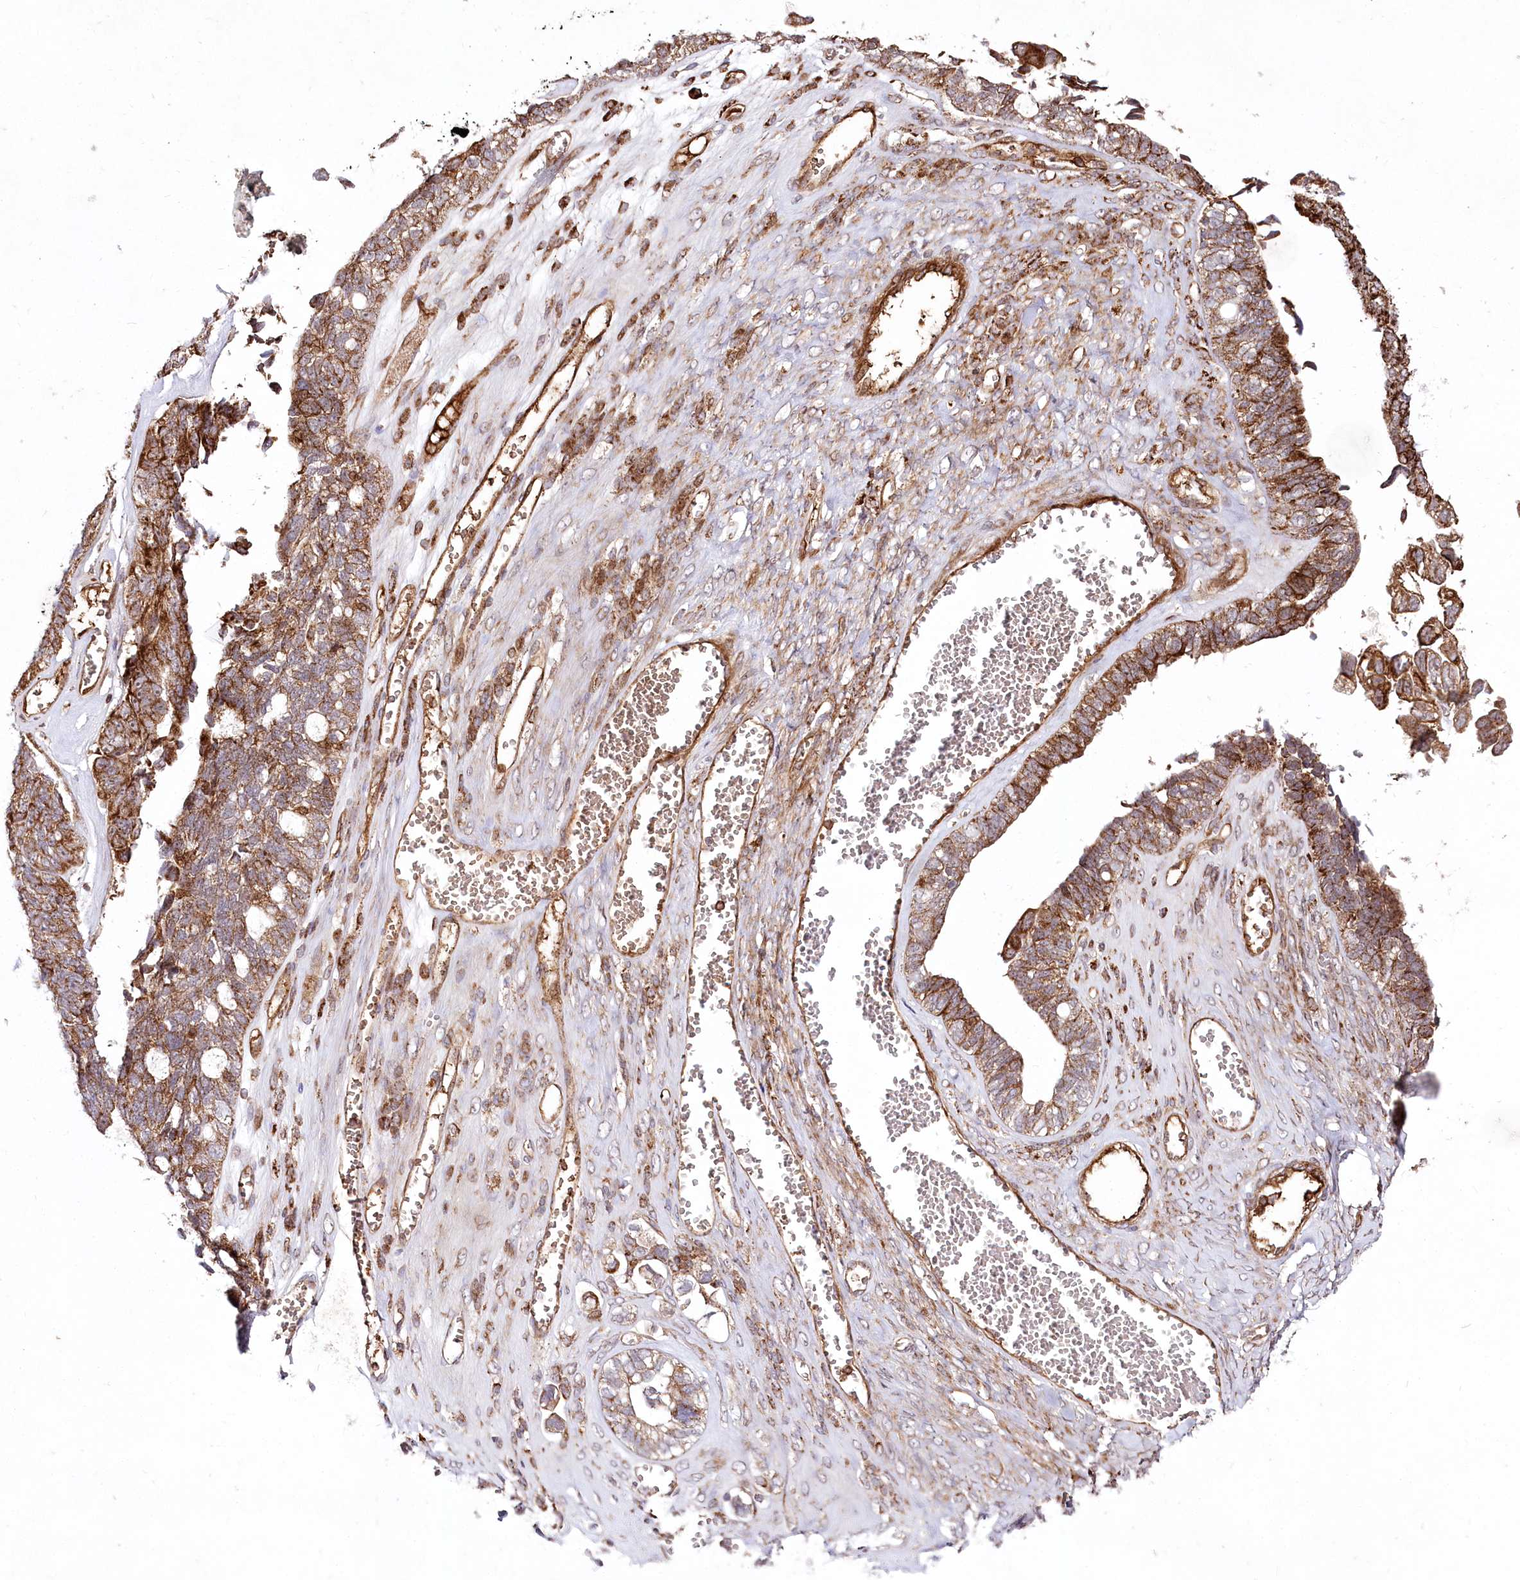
{"staining": {"intensity": "moderate", "quantity": ">75%", "location": "cytoplasmic/membranous"}, "tissue": "ovarian cancer", "cell_type": "Tumor cells", "image_type": "cancer", "snomed": [{"axis": "morphology", "description": "Cystadenocarcinoma, serous, NOS"}, {"axis": "topography", "description": "Ovary"}], "caption": "Immunohistochemical staining of ovarian serous cystadenocarcinoma reveals moderate cytoplasmic/membranous protein expression in about >75% of tumor cells.", "gene": "PSTK", "patient": {"sex": "female", "age": 79}}